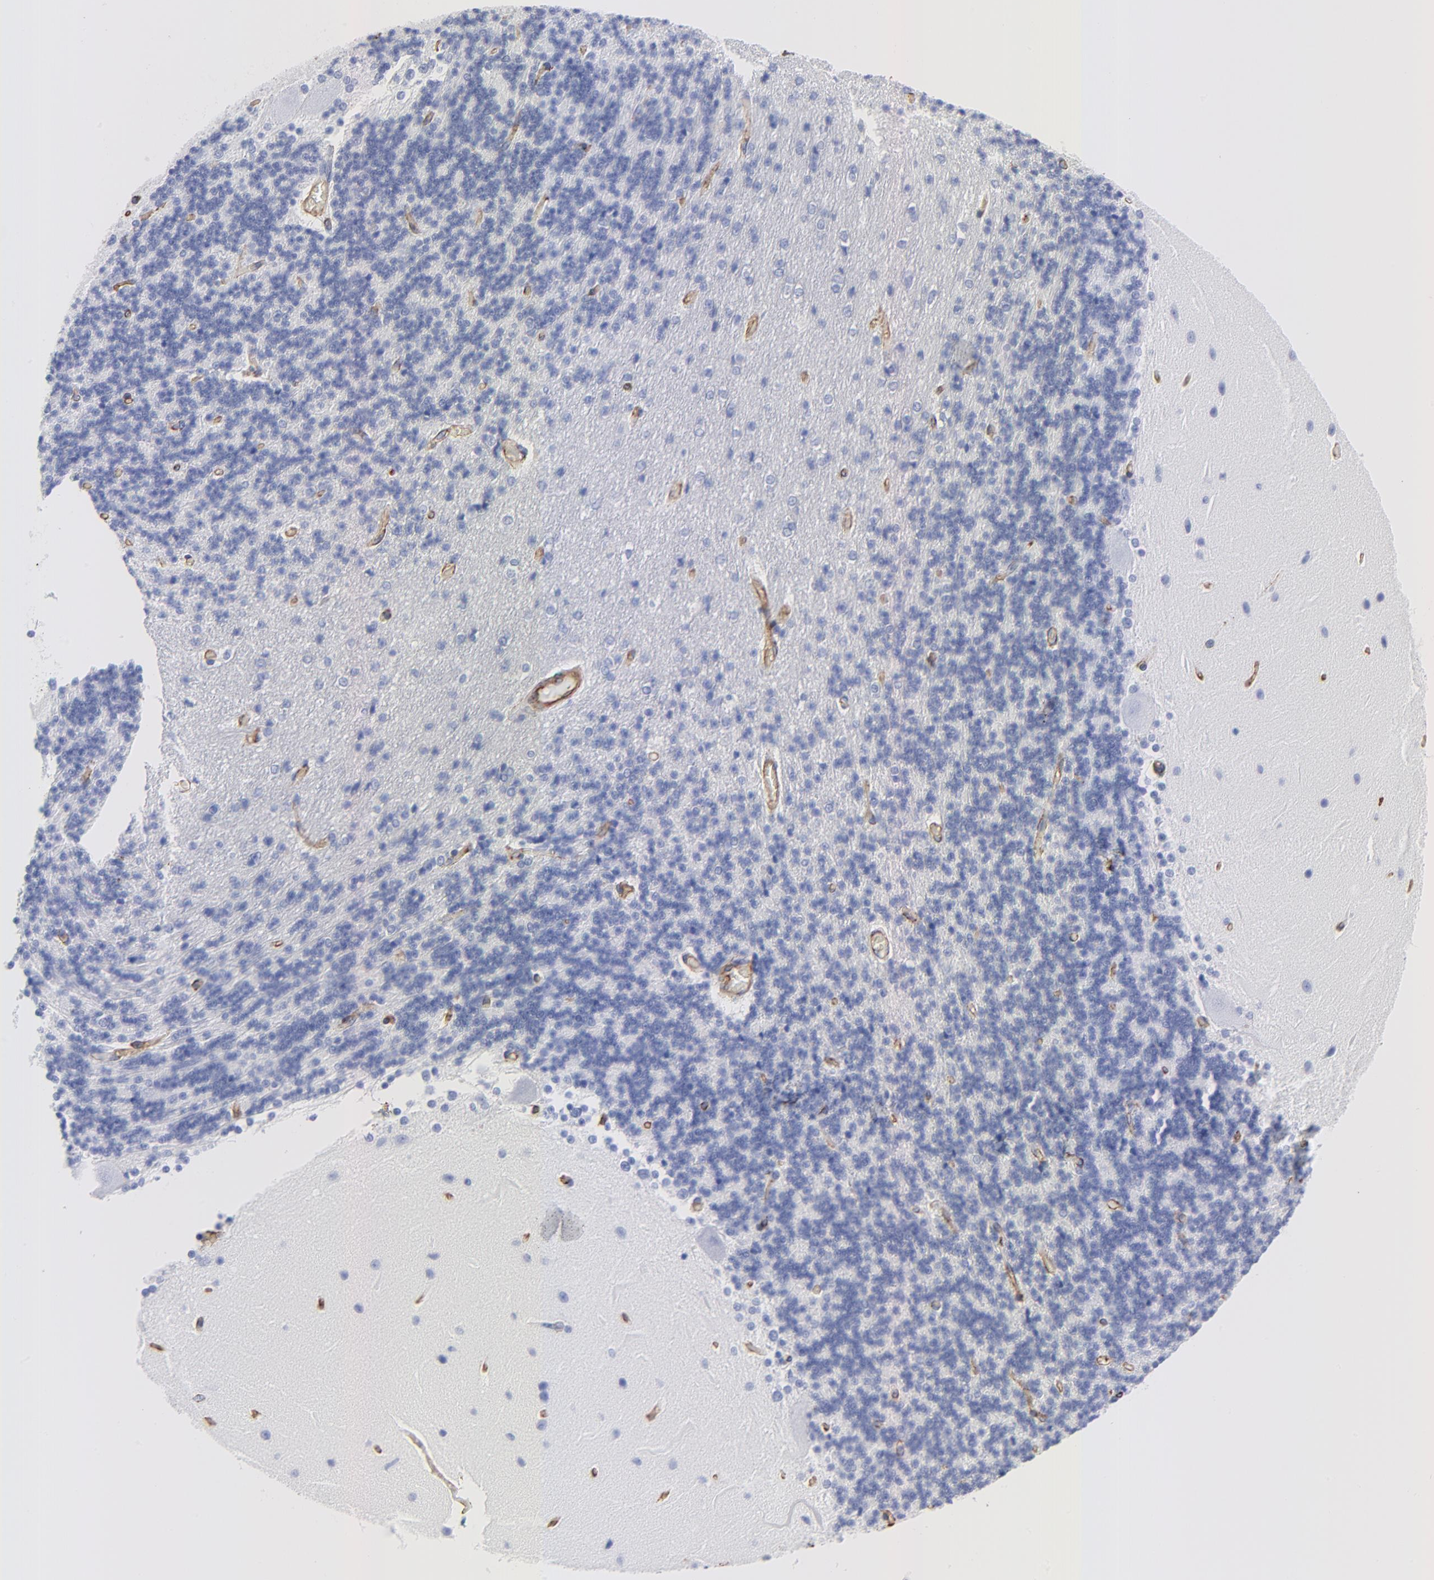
{"staining": {"intensity": "negative", "quantity": "none", "location": "none"}, "tissue": "cerebellum", "cell_type": "Cells in granular layer", "image_type": "normal", "snomed": [{"axis": "morphology", "description": "Normal tissue, NOS"}, {"axis": "topography", "description": "Cerebellum"}], "caption": "Immunohistochemistry (IHC) histopathology image of benign cerebellum stained for a protein (brown), which shows no expression in cells in granular layer. The staining is performed using DAB (3,3'-diaminobenzidine) brown chromogen with nuclei counter-stained in using hematoxylin.", "gene": "CAV1", "patient": {"sex": "female", "age": 54}}